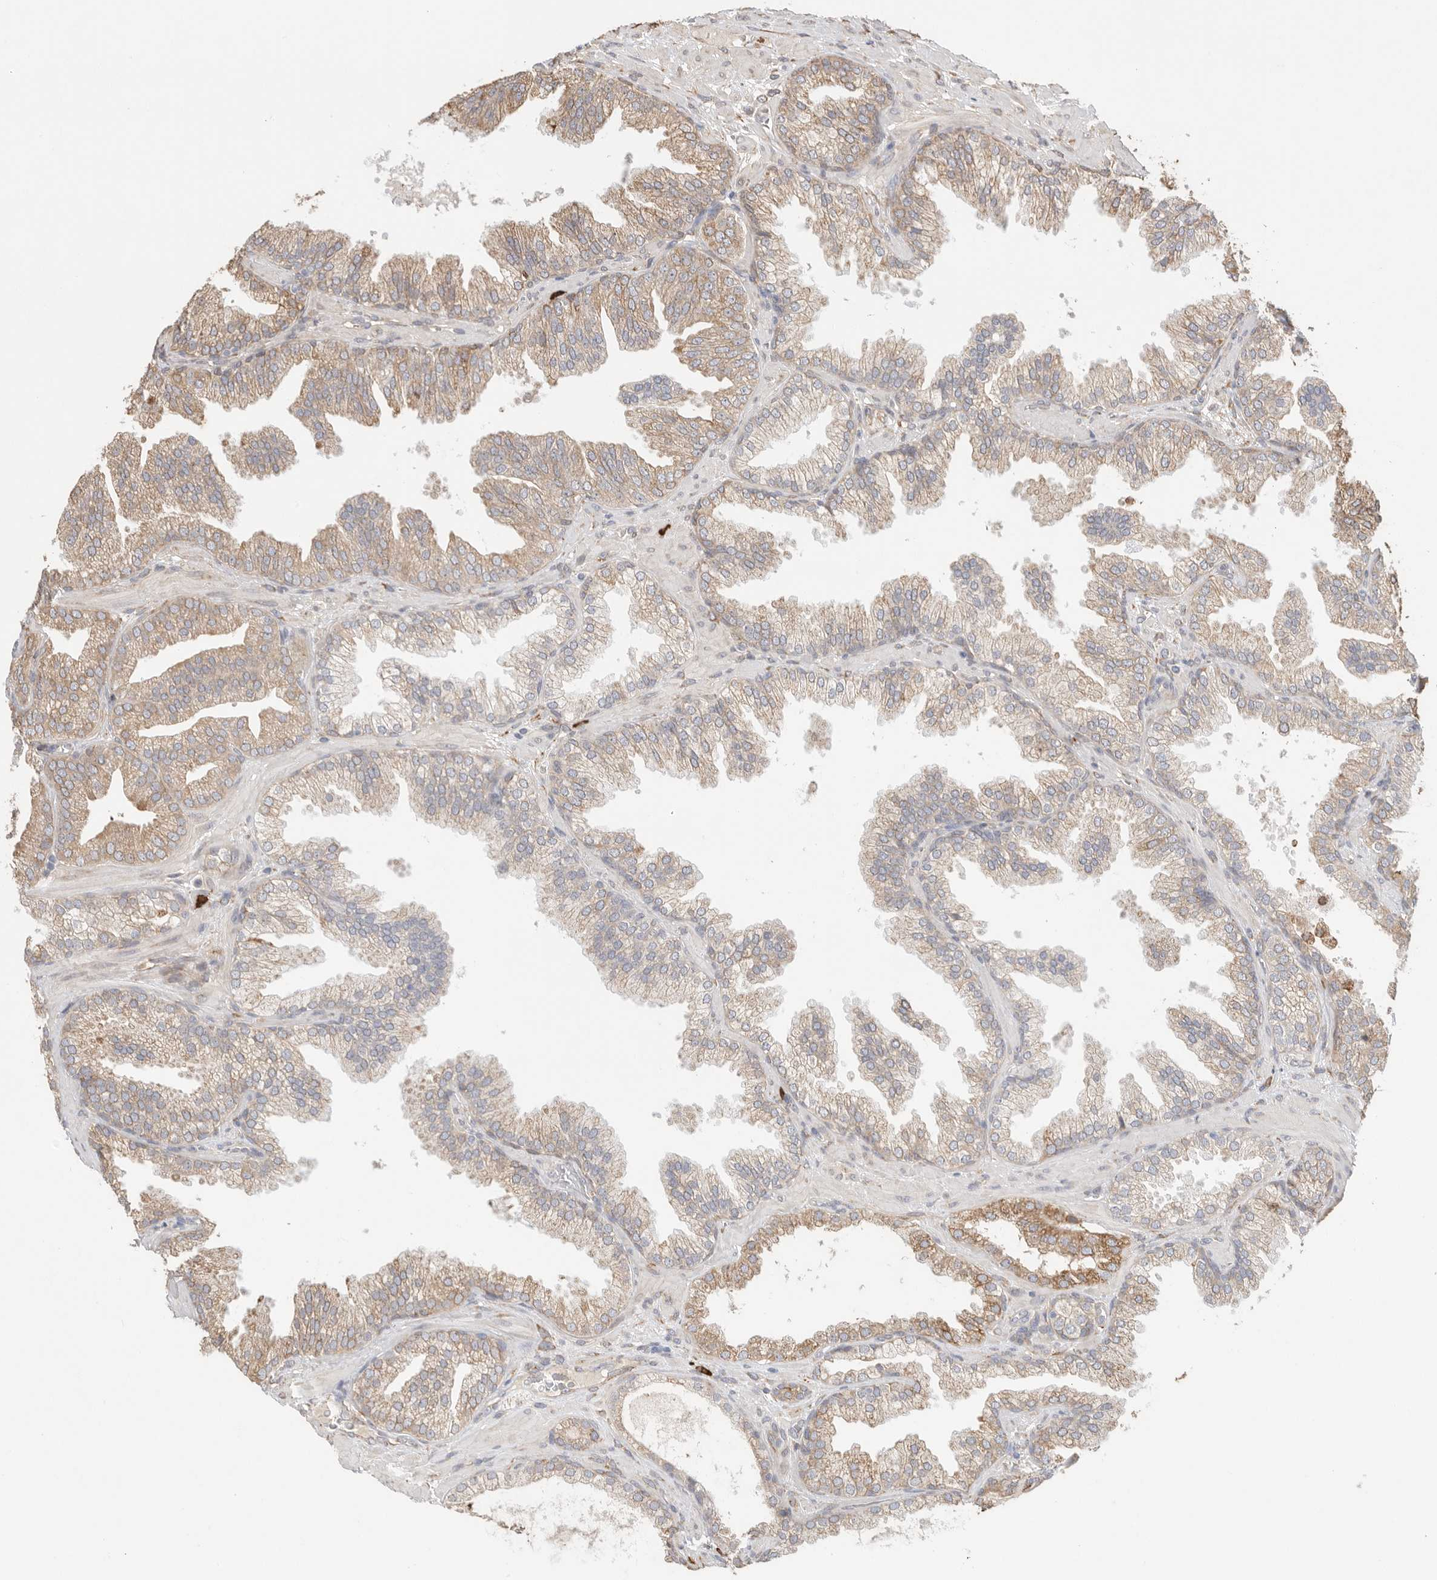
{"staining": {"intensity": "moderate", "quantity": "25%-75%", "location": "cytoplasmic/membranous"}, "tissue": "prostate cancer", "cell_type": "Tumor cells", "image_type": "cancer", "snomed": [{"axis": "morphology", "description": "Adenocarcinoma, Low grade"}, {"axis": "topography", "description": "Prostate"}], "caption": "Tumor cells display moderate cytoplasmic/membranous staining in about 25%-75% of cells in prostate low-grade adenocarcinoma.", "gene": "BLOC1S5", "patient": {"sex": "male", "age": 62}}